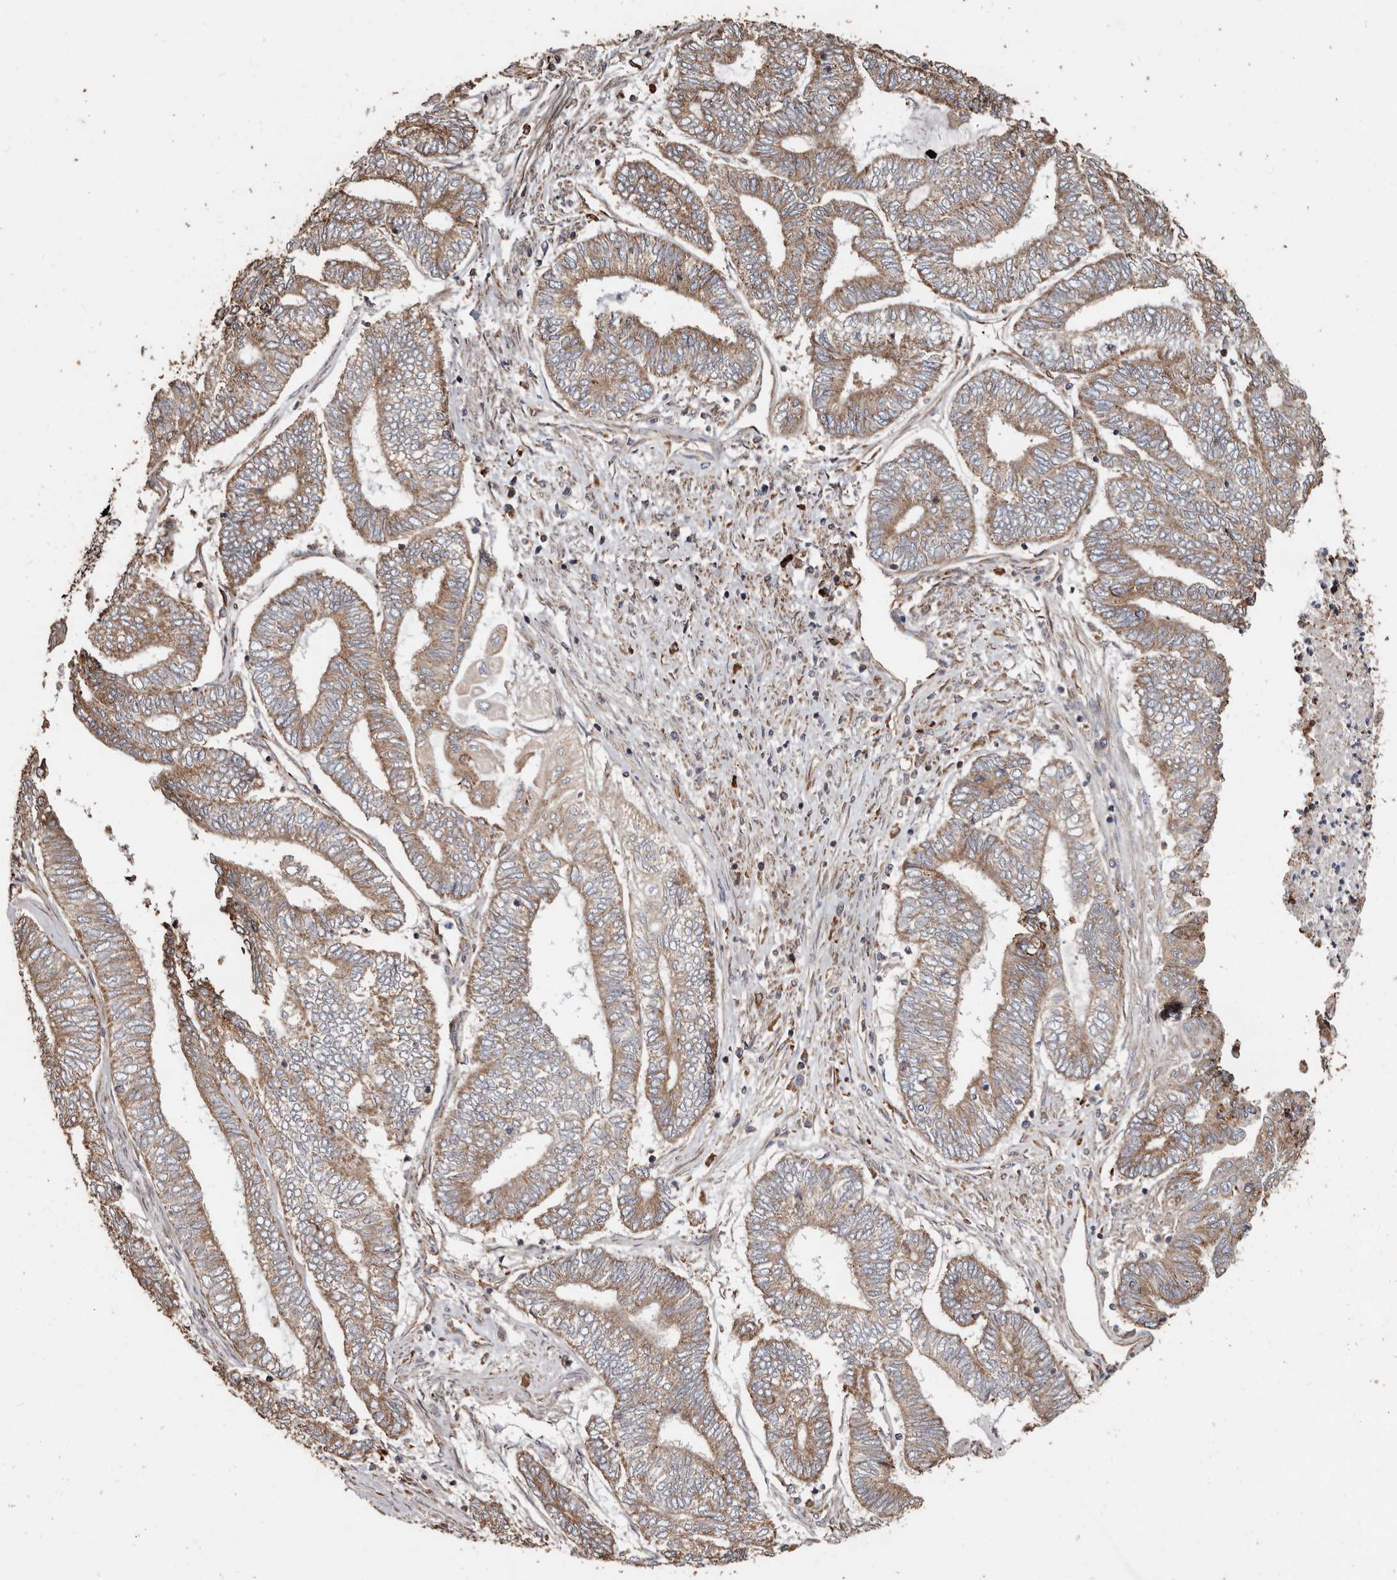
{"staining": {"intensity": "moderate", "quantity": ">75%", "location": "cytoplasmic/membranous"}, "tissue": "endometrial cancer", "cell_type": "Tumor cells", "image_type": "cancer", "snomed": [{"axis": "morphology", "description": "Adenocarcinoma, NOS"}, {"axis": "topography", "description": "Uterus"}, {"axis": "topography", "description": "Endometrium"}], "caption": "Endometrial cancer stained with a protein marker exhibits moderate staining in tumor cells.", "gene": "OSGIN2", "patient": {"sex": "female", "age": 70}}